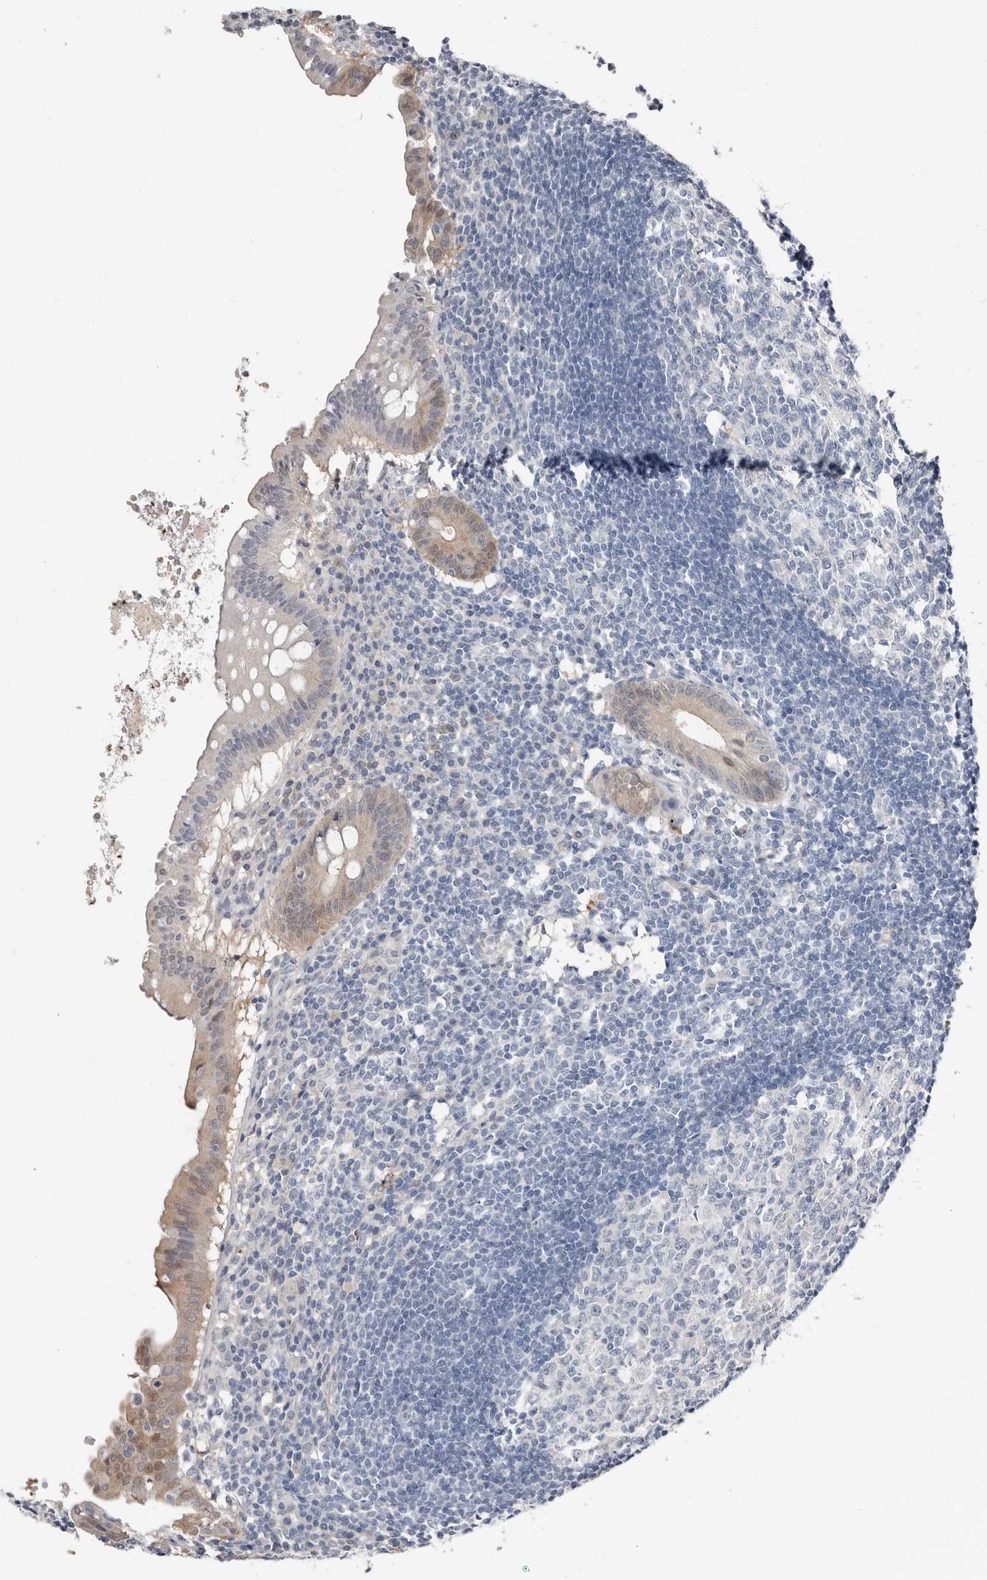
{"staining": {"intensity": "weak", "quantity": "25%-75%", "location": "cytoplasmic/membranous"}, "tissue": "appendix", "cell_type": "Glandular cells", "image_type": "normal", "snomed": [{"axis": "morphology", "description": "Normal tissue, NOS"}, {"axis": "topography", "description": "Appendix"}], "caption": "Appendix was stained to show a protein in brown. There is low levels of weak cytoplasmic/membranous staining in approximately 25%-75% of glandular cells. (IHC, brightfield microscopy, high magnification).", "gene": "ASRGL1", "patient": {"sex": "female", "age": 54}}